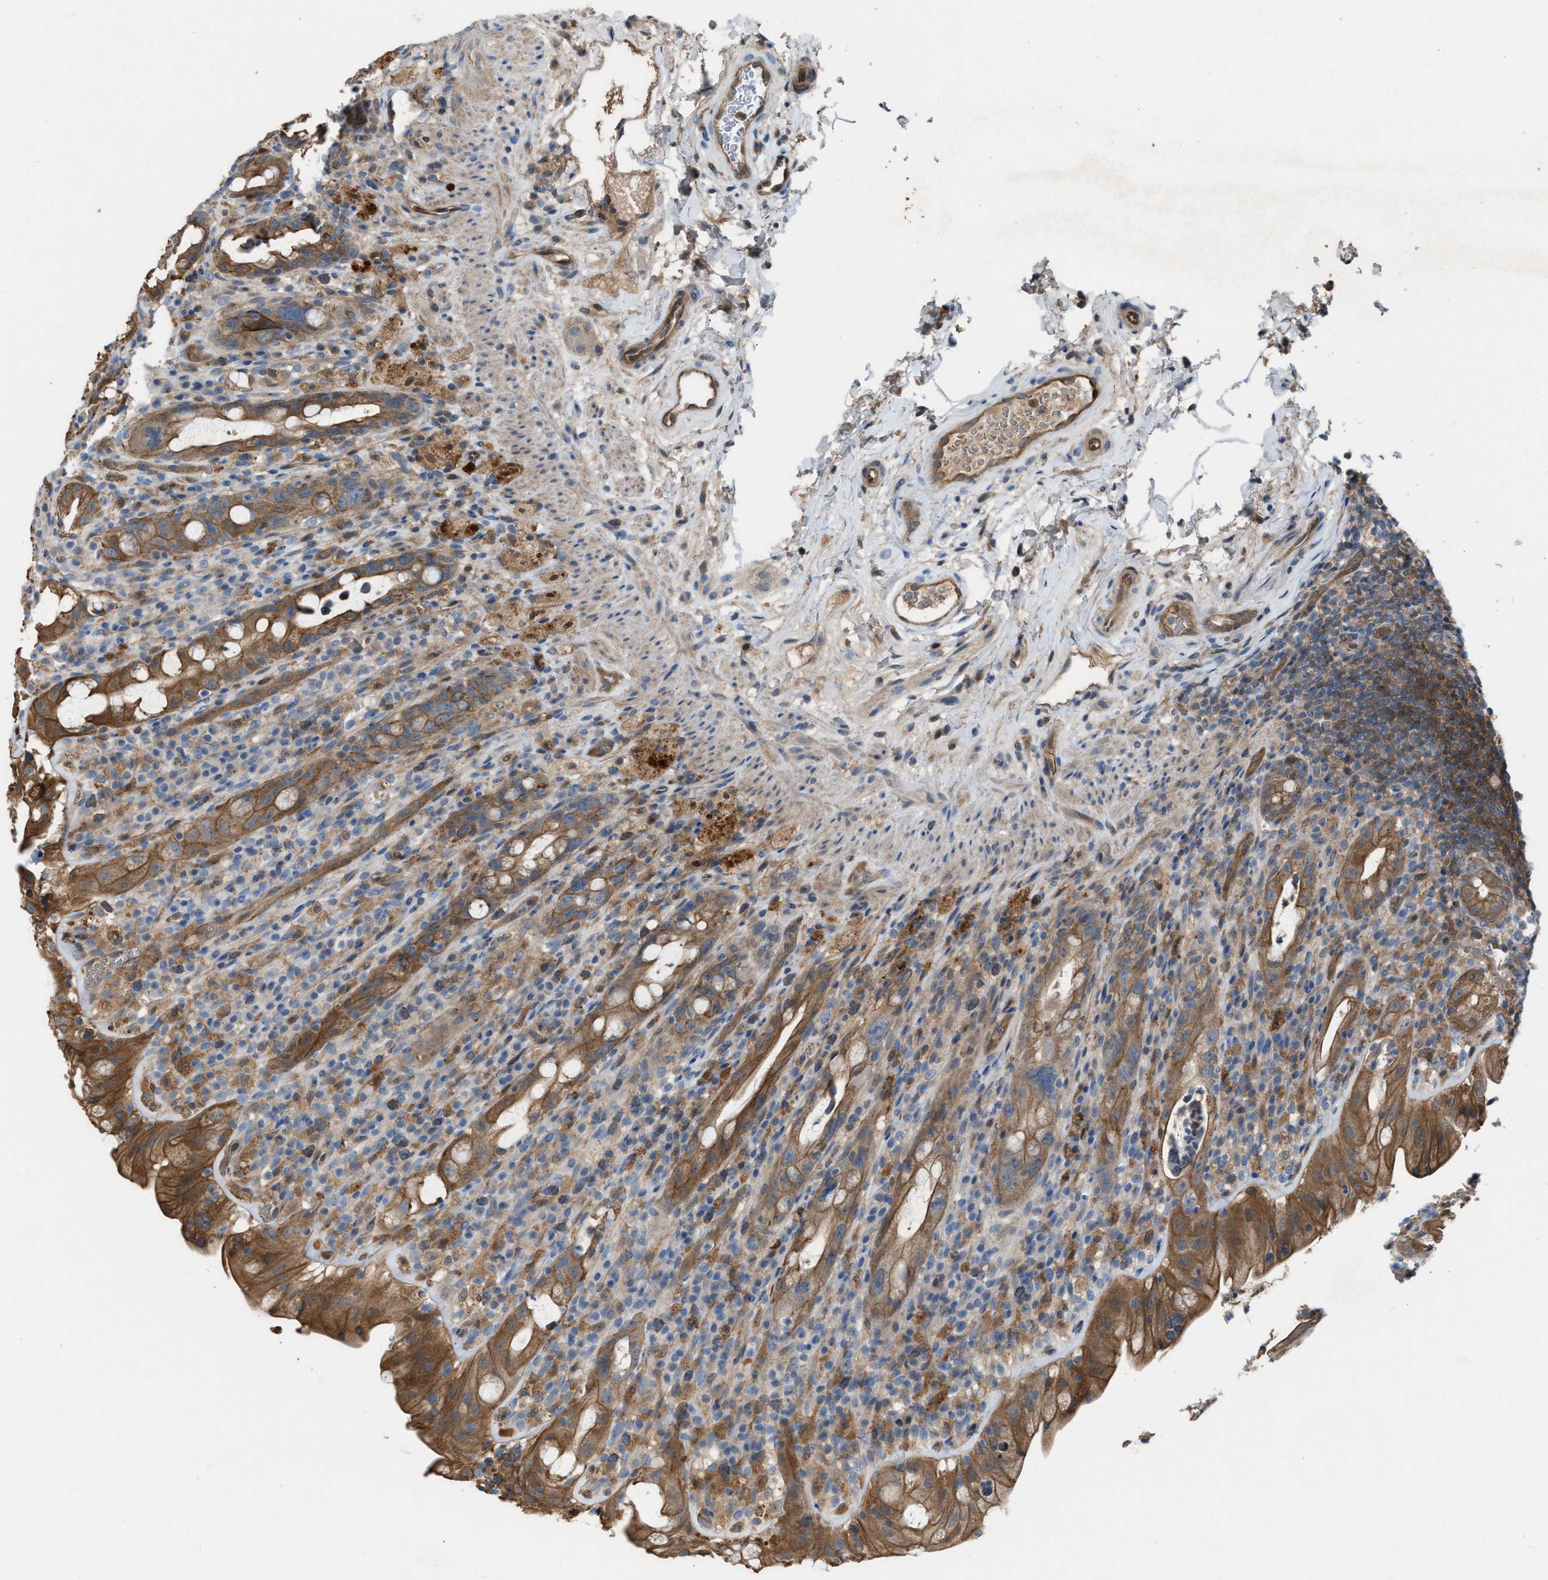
{"staining": {"intensity": "moderate", "quantity": ">75%", "location": "cytoplasmic/membranous"}, "tissue": "rectum", "cell_type": "Glandular cells", "image_type": "normal", "snomed": [{"axis": "morphology", "description": "Normal tissue, NOS"}, {"axis": "topography", "description": "Rectum"}], "caption": "Immunohistochemistry (IHC) (DAB) staining of unremarkable rectum shows moderate cytoplasmic/membranous protein expression in approximately >75% of glandular cells. (Brightfield microscopy of DAB IHC at high magnification).", "gene": "TPK1", "patient": {"sex": "male", "age": 44}}